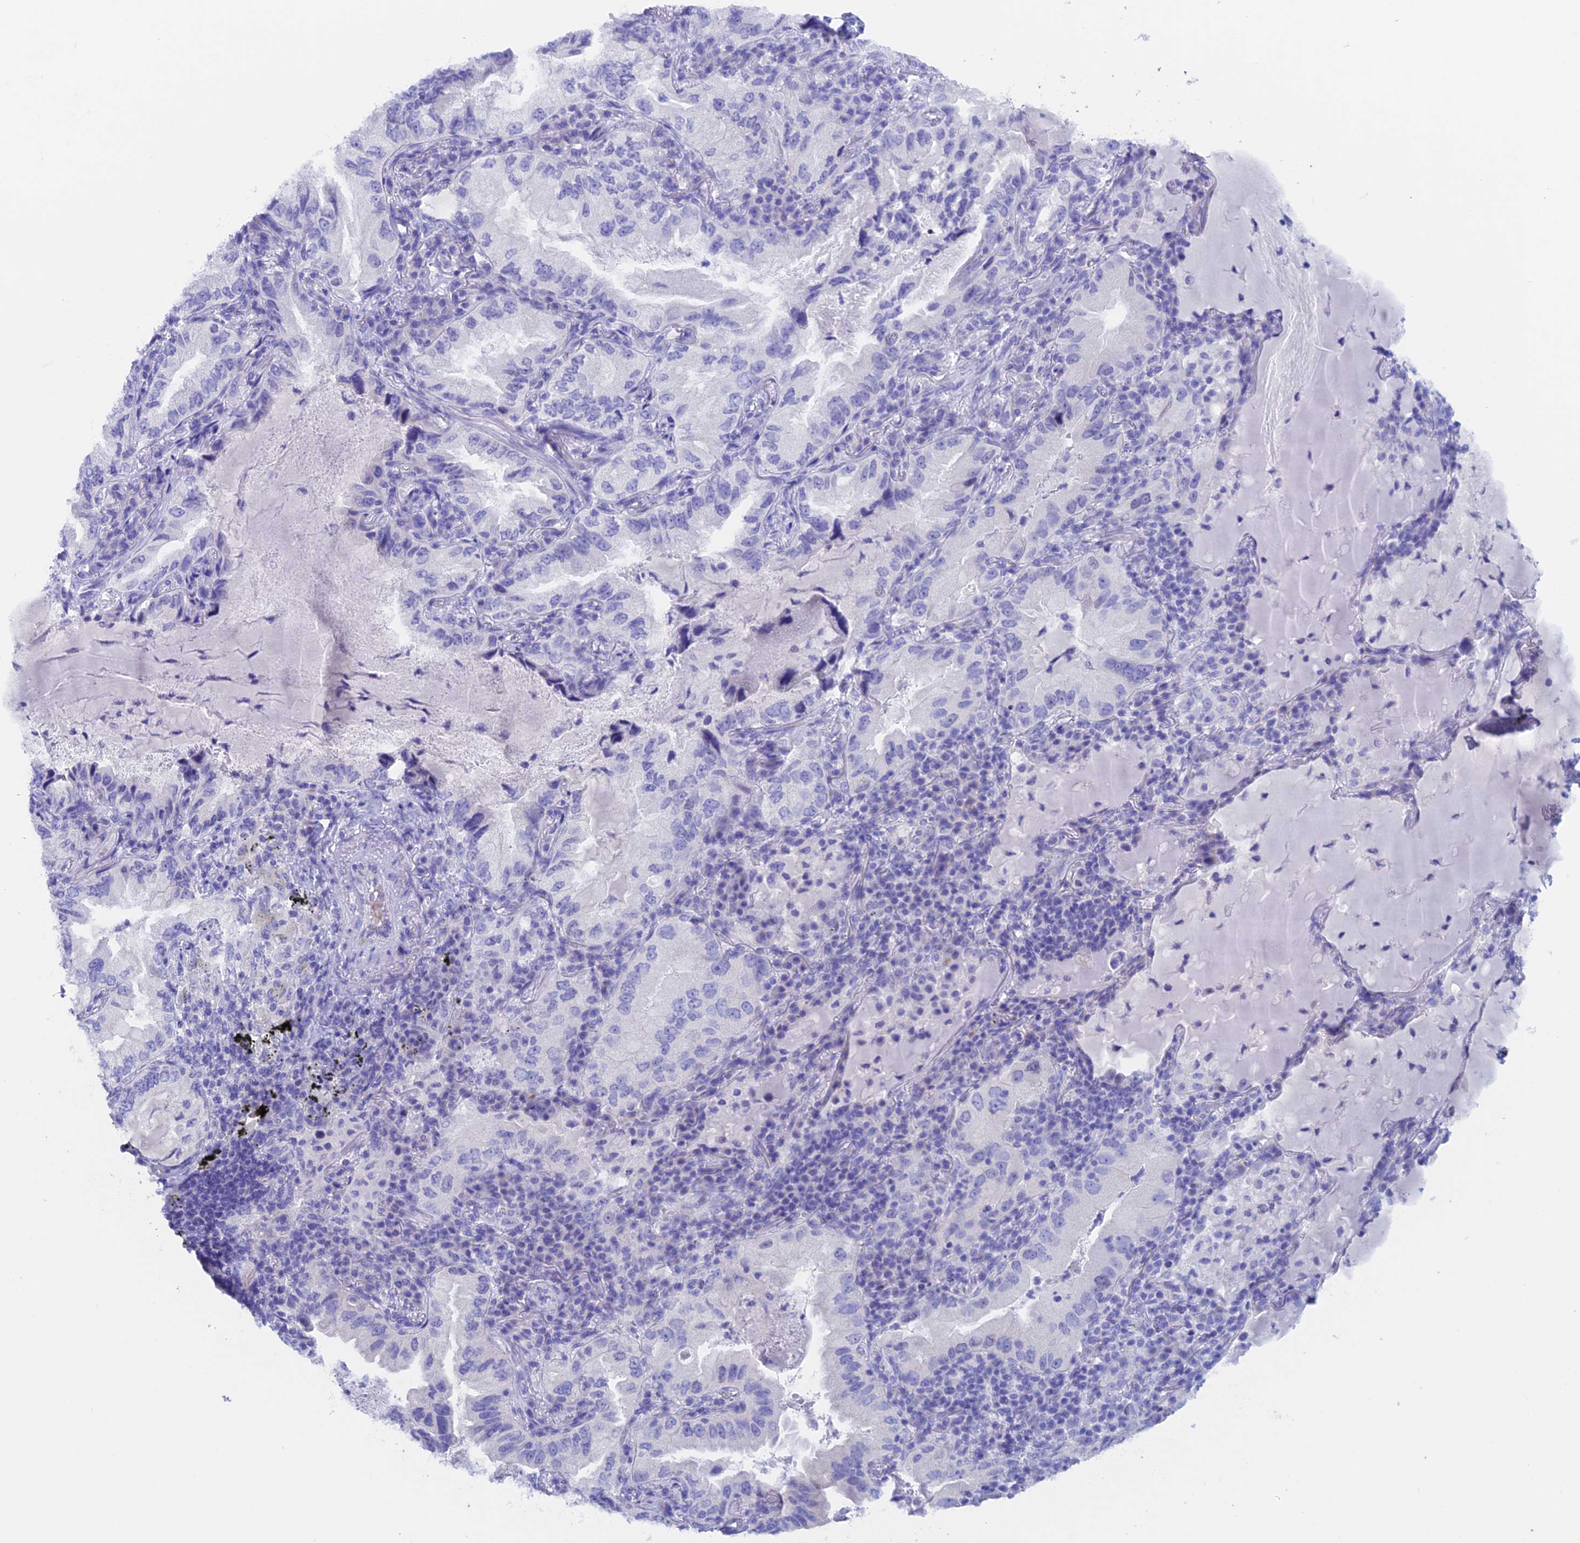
{"staining": {"intensity": "negative", "quantity": "none", "location": "none"}, "tissue": "lung cancer", "cell_type": "Tumor cells", "image_type": "cancer", "snomed": [{"axis": "morphology", "description": "Adenocarcinoma, NOS"}, {"axis": "topography", "description": "Lung"}], "caption": "Immunohistochemical staining of lung cancer exhibits no significant staining in tumor cells.", "gene": "PSMC3IP", "patient": {"sex": "female", "age": 69}}